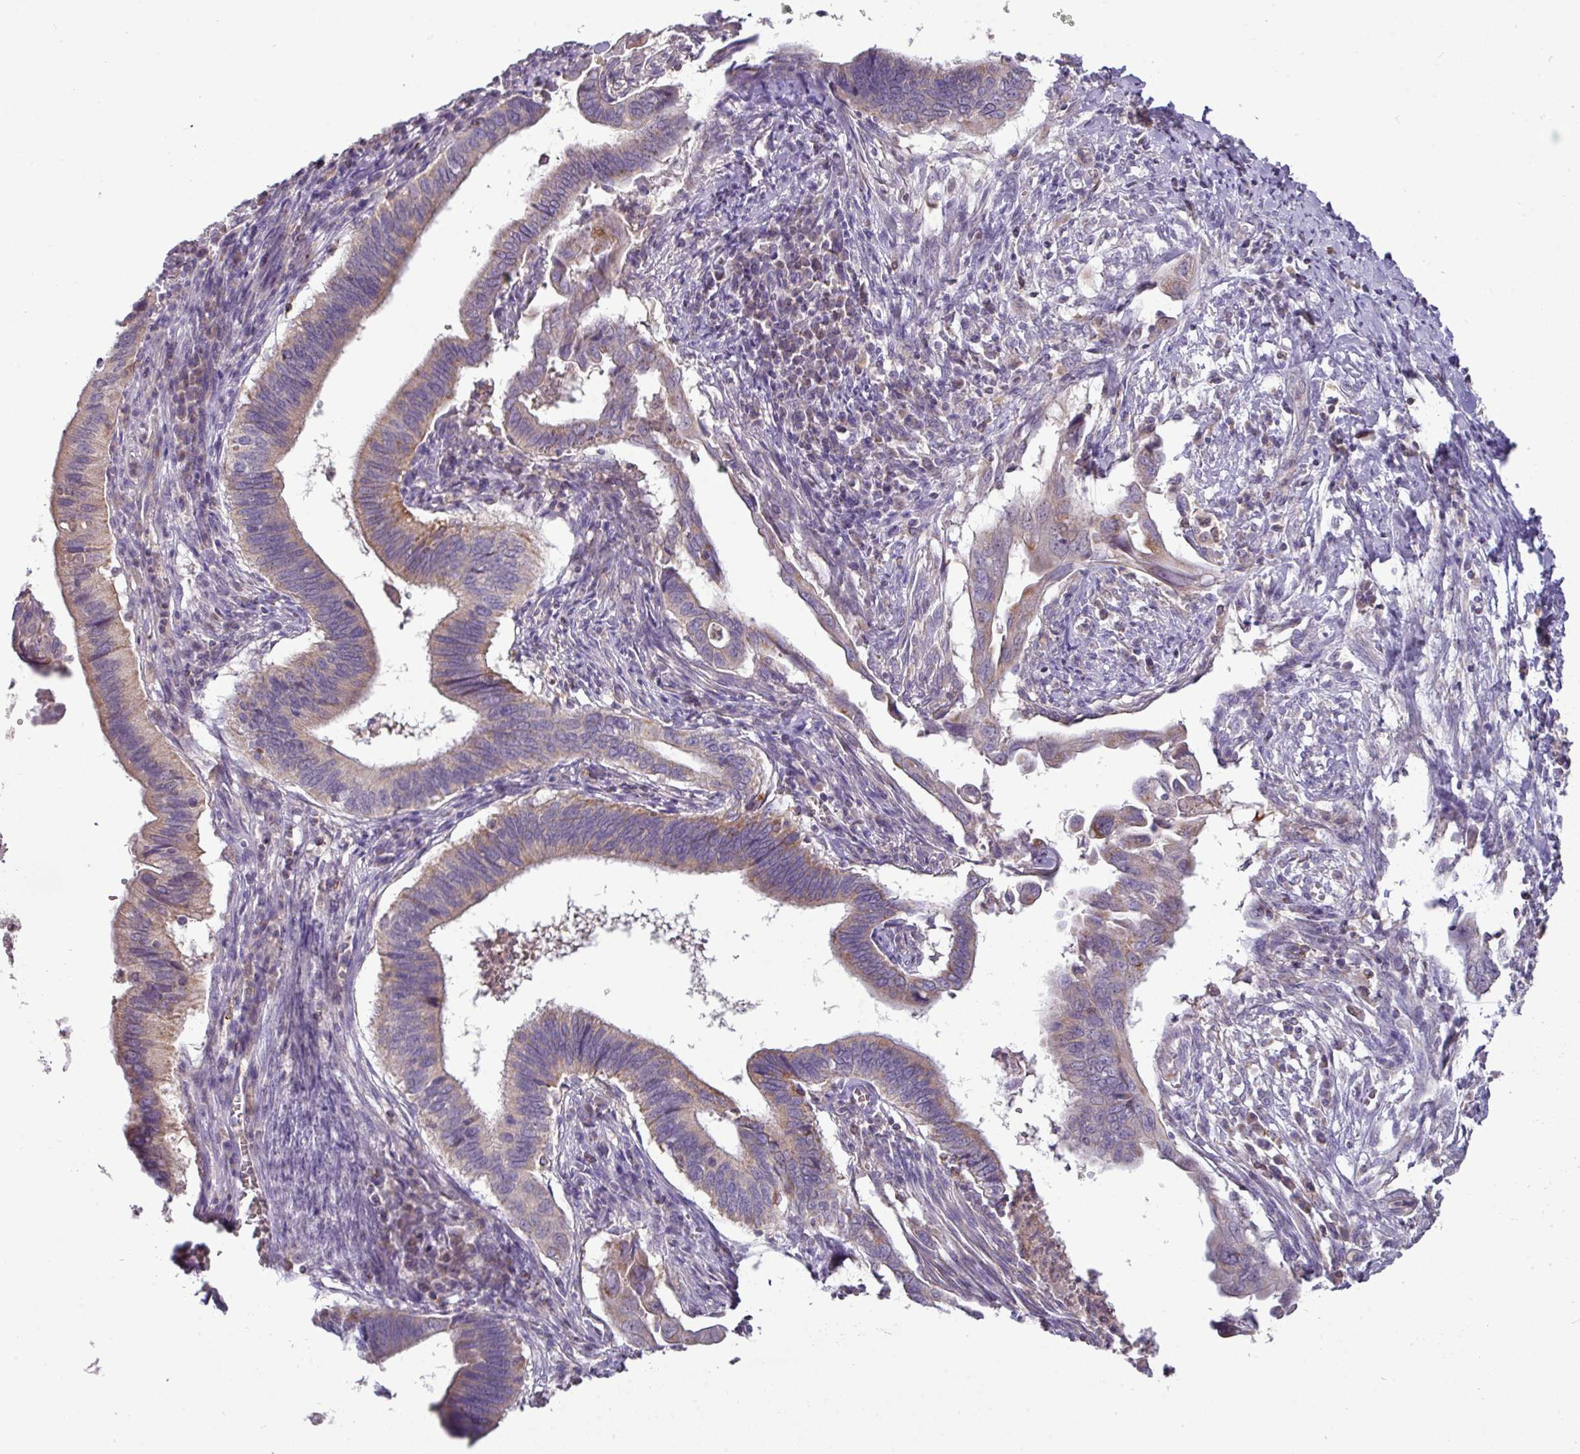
{"staining": {"intensity": "weak", "quantity": "25%-75%", "location": "cytoplasmic/membranous"}, "tissue": "cervical cancer", "cell_type": "Tumor cells", "image_type": "cancer", "snomed": [{"axis": "morphology", "description": "Adenocarcinoma, NOS"}, {"axis": "topography", "description": "Cervix"}], "caption": "The photomicrograph demonstrates immunohistochemical staining of cervical cancer (adenocarcinoma). There is weak cytoplasmic/membranous expression is identified in about 25%-75% of tumor cells.", "gene": "TRAPPC1", "patient": {"sex": "female", "age": 42}}